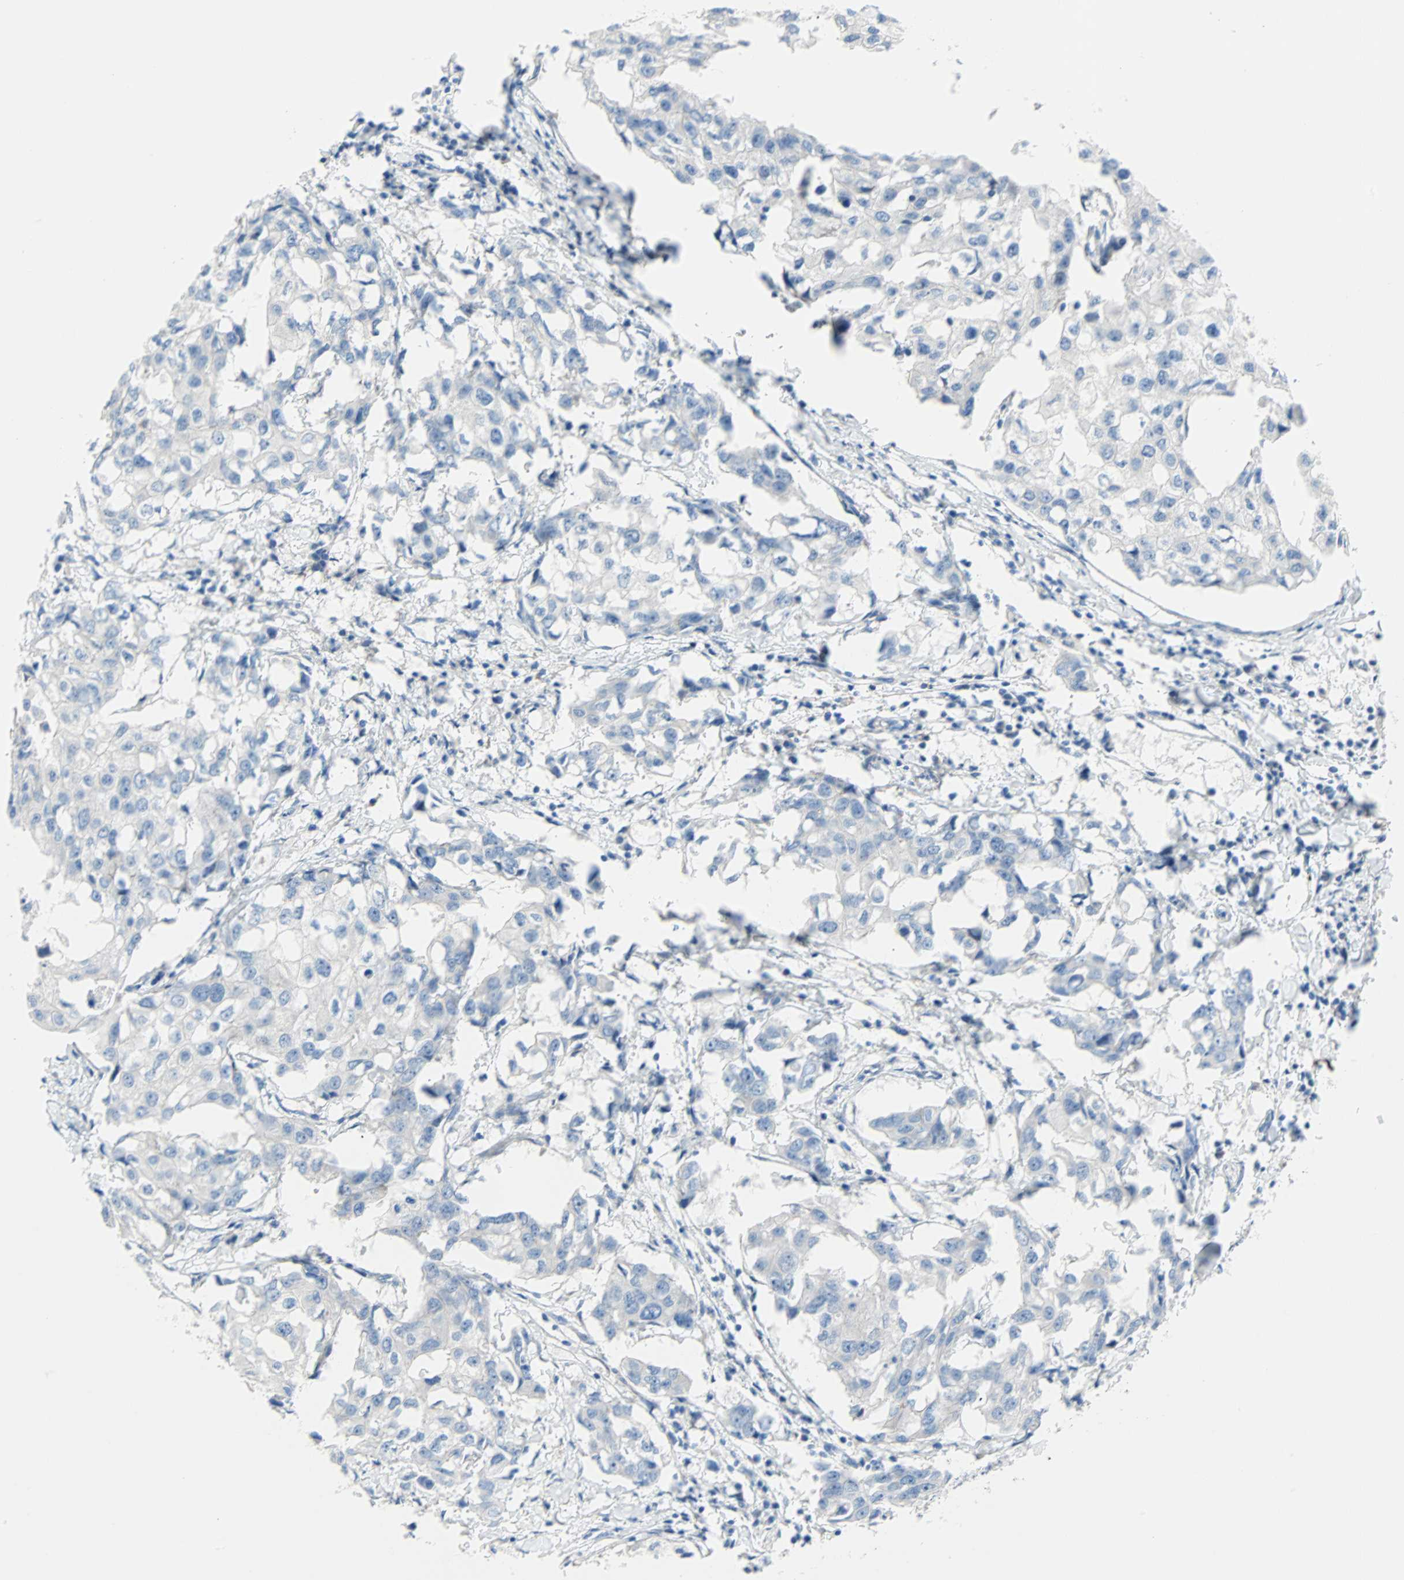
{"staining": {"intensity": "negative", "quantity": "none", "location": "none"}, "tissue": "breast cancer", "cell_type": "Tumor cells", "image_type": "cancer", "snomed": [{"axis": "morphology", "description": "Duct carcinoma"}, {"axis": "topography", "description": "Breast"}], "caption": "A photomicrograph of human breast cancer is negative for staining in tumor cells.", "gene": "PDPN", "patient": {"sex": "female", "age": 27}}